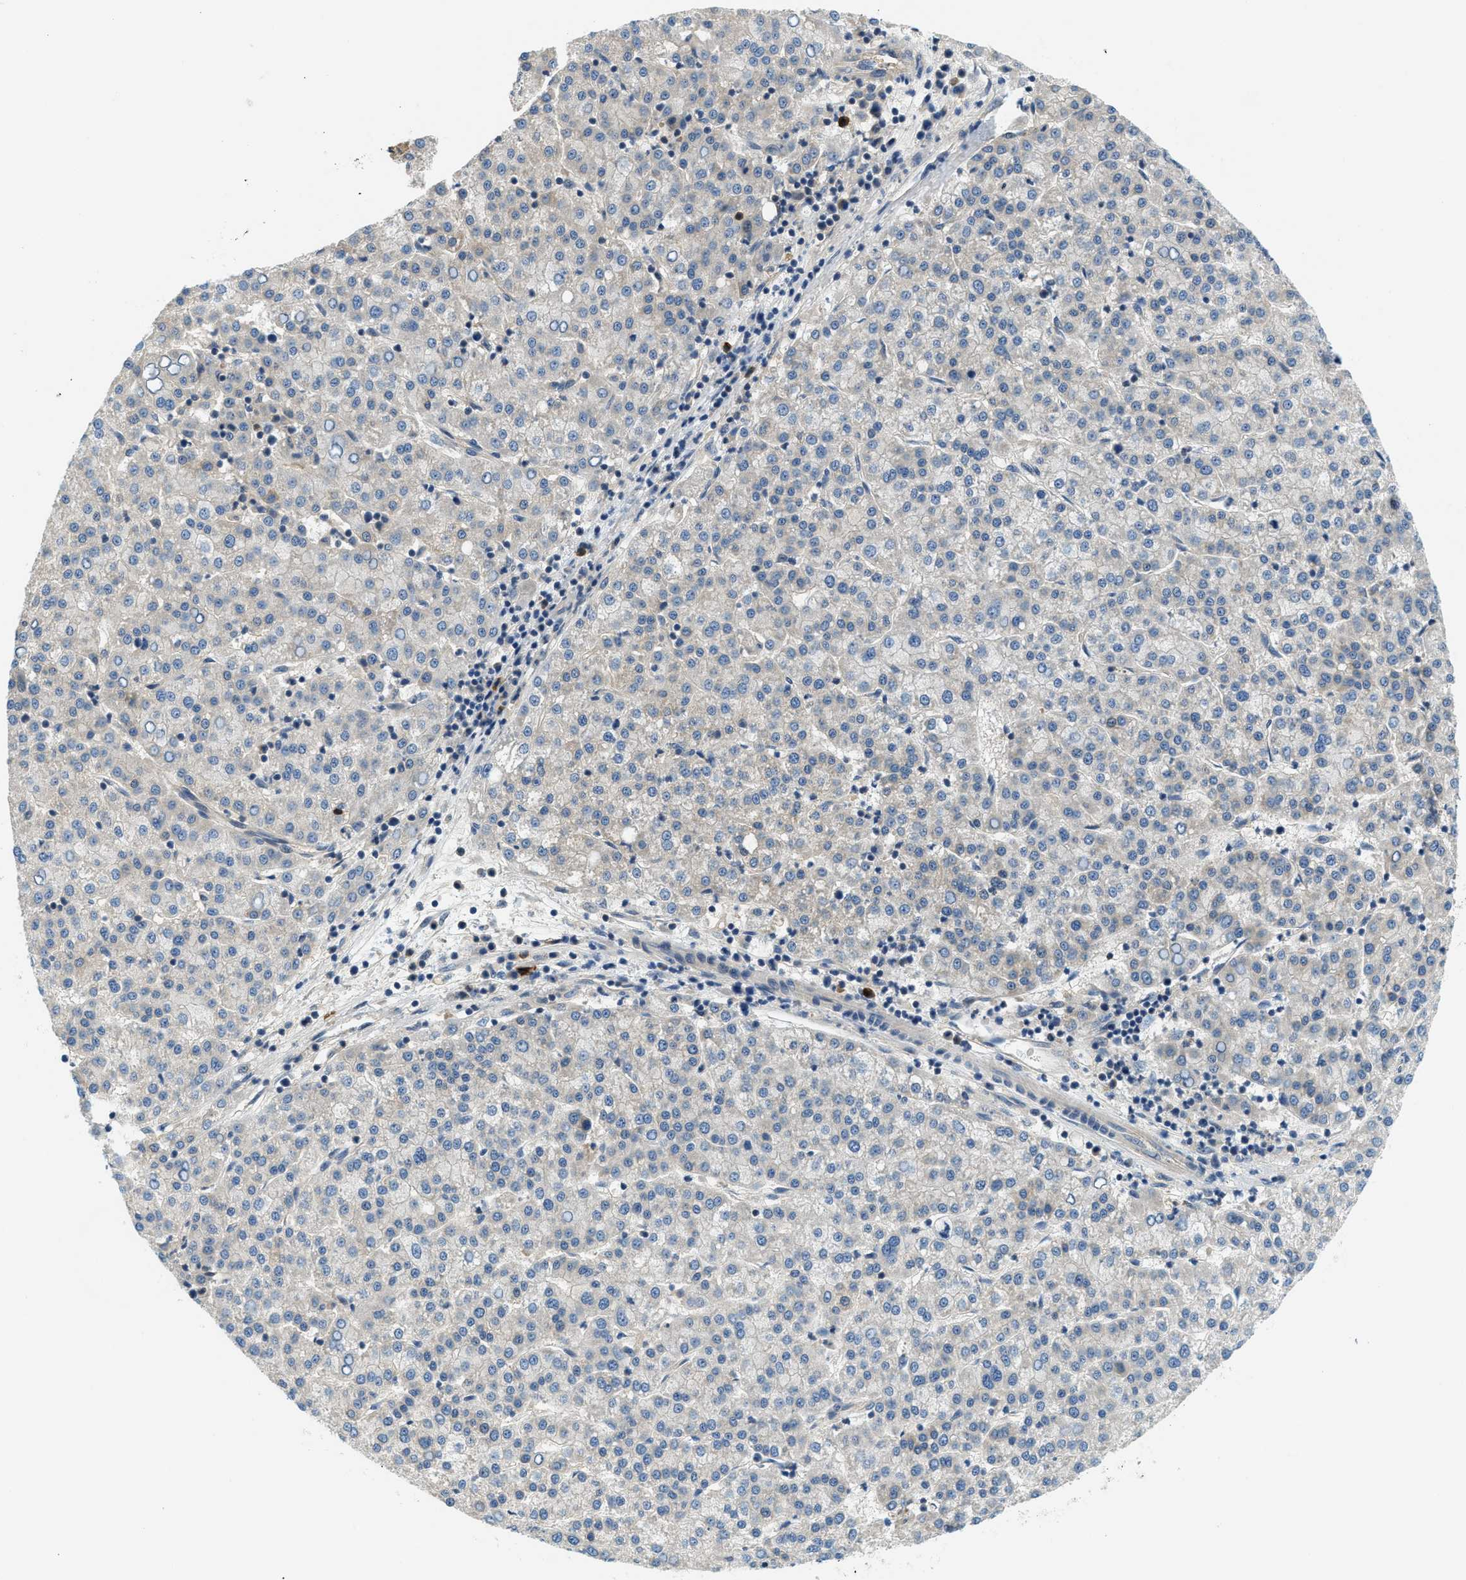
{"staining": {"intensity": "negative", "quantity": "none", "location": "none"}, "tissue": "liver cancer", "cell_type": "Tumor cells", "image_type": "cancer", "snomed": [{"axis": "morphology", "description": "Carcinoma, Hepatocellular, NOS"}, {"axis": "topography", "description": "Liver"}], "caption": "Human liver cancer (hepatocellular carcinoma) stained for a protein using IHC reveals no positivity in tumor cells.", "gene": "KCNK1", "patient": {"sex": "female", "age": 58}}